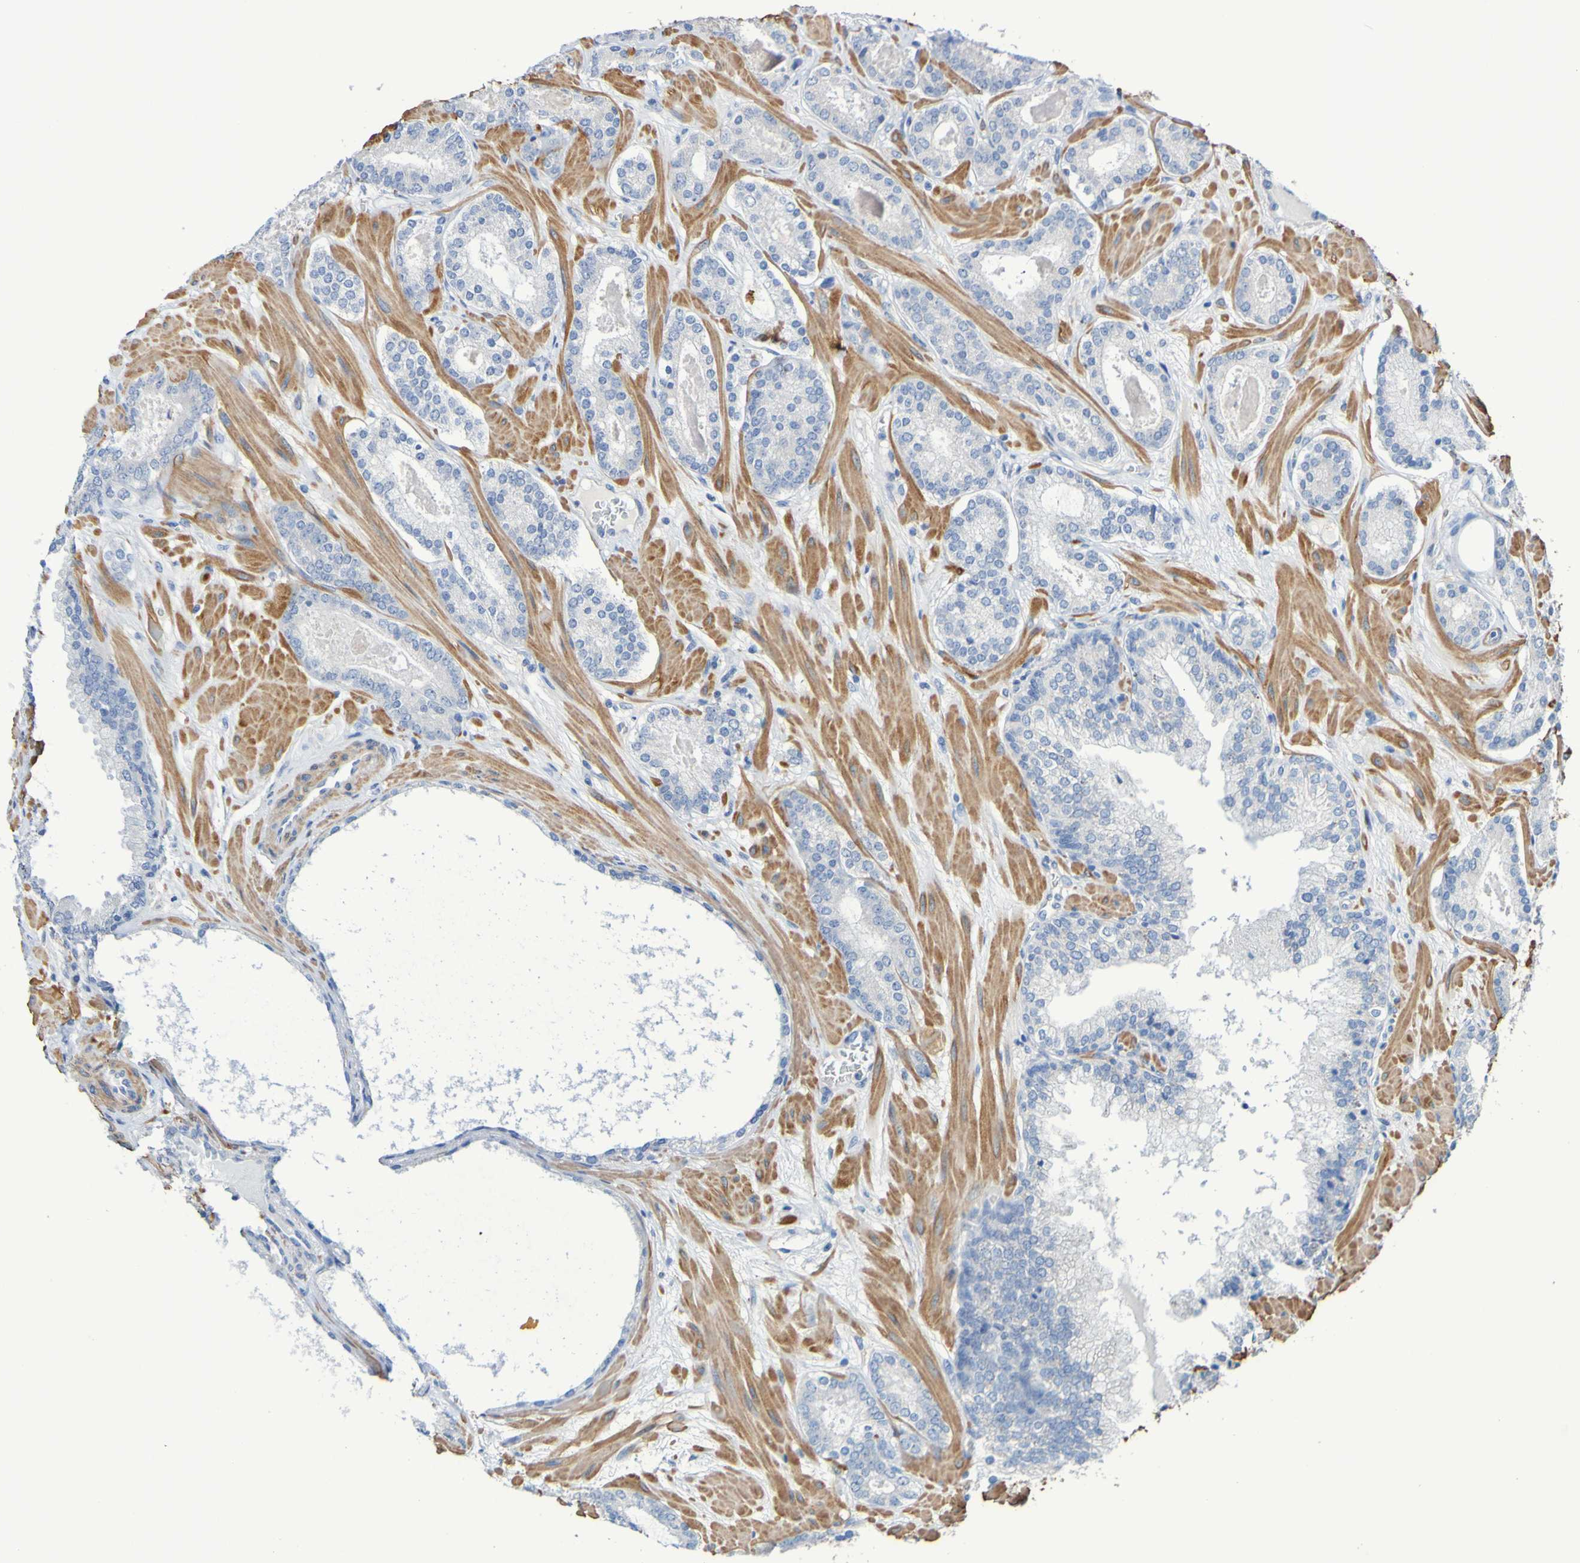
{"staining": {"intensity": "negative", "quantity": "none", "location": "none"}, "tissue": "prostate cancer", "cell_type": "Tumor cells", "image_type": "cancer", "snomed": [{"axis": "morphology", "description": "Adenocarcinoma, Low grade"}, {"axis": "topography", "description": "Prostate"}], "caption": "This is a photomicrograph of IHC staining of prostate low-grade adenocarcinoma, which shows no positivity in tumor cells. Brightfield microscopy of immunohistochemistry stained with DAB (brown) and hematoxylin (blue), captured at high magnification.", "gene": "SRPRB", "patient": {"sex": "male", "age": 63}}